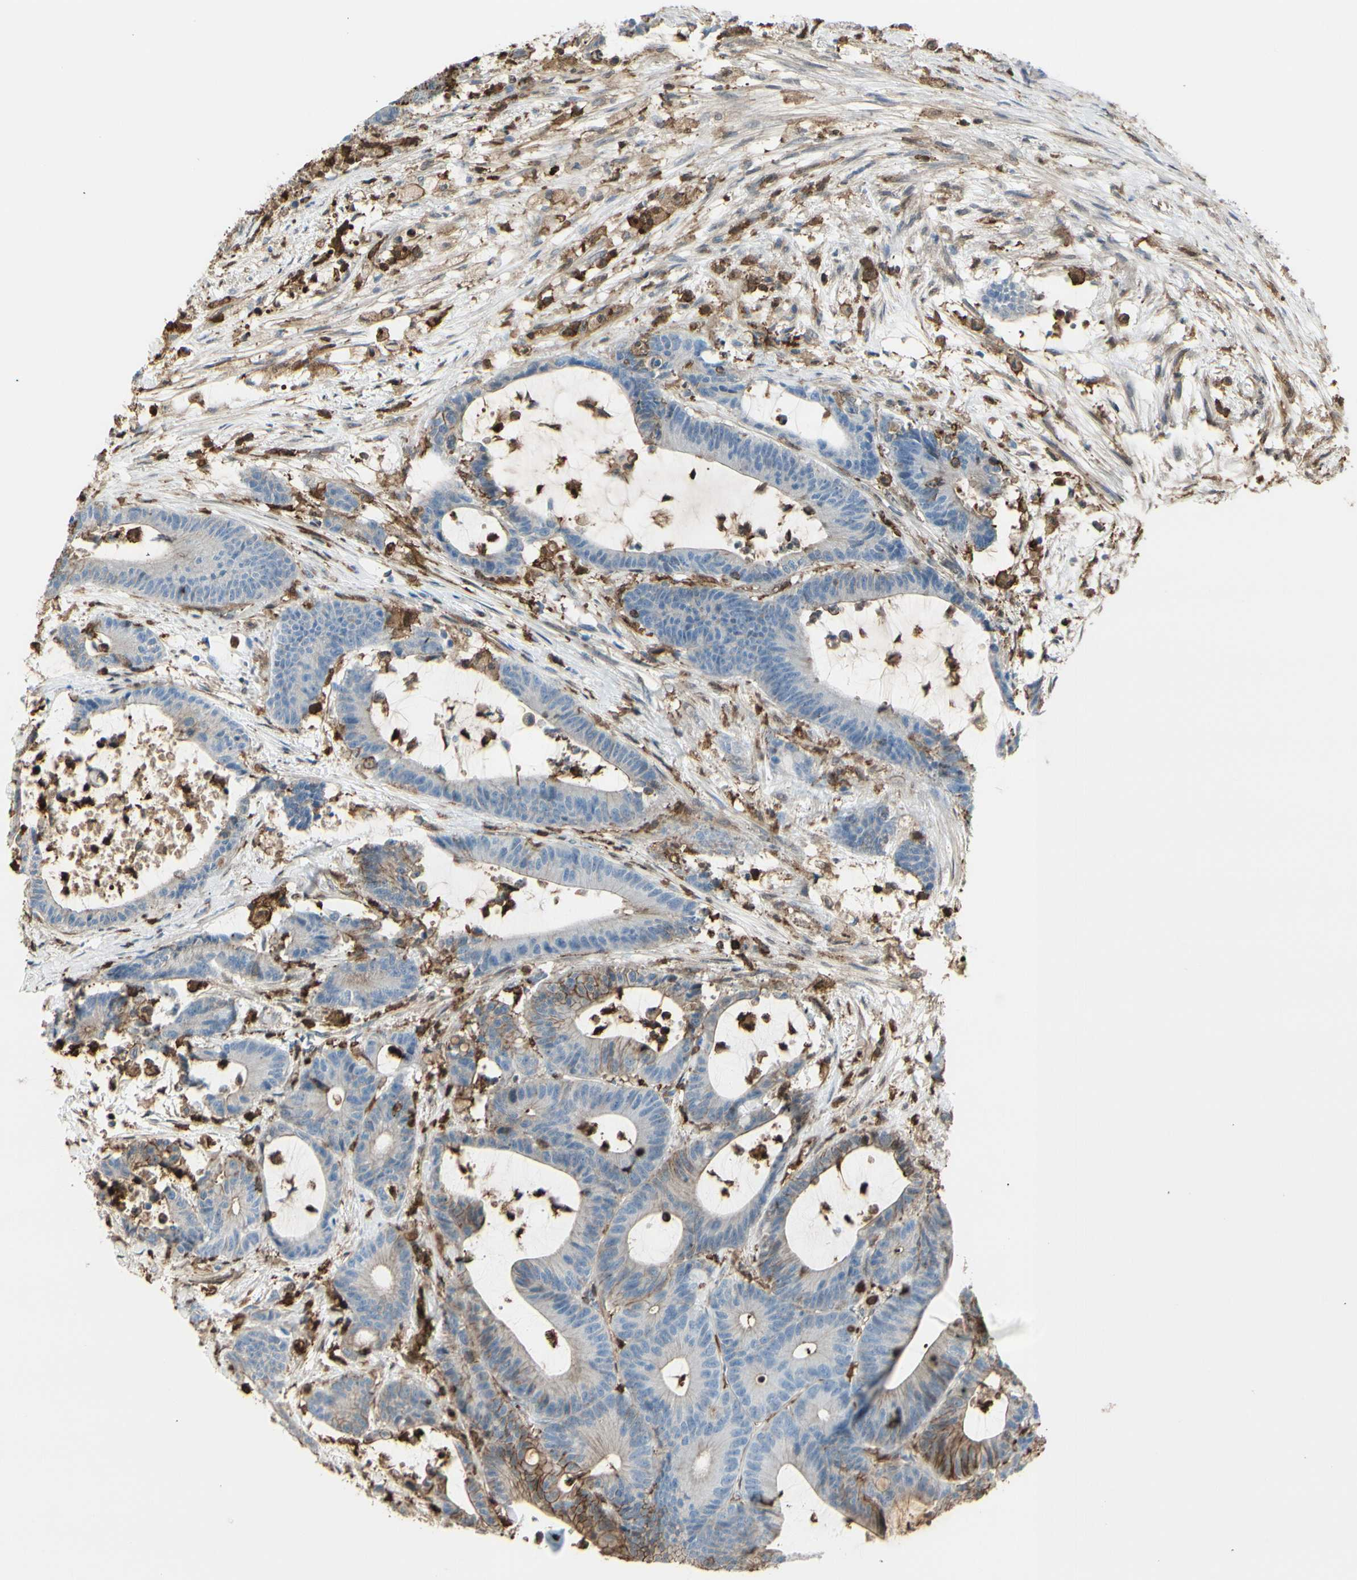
{"staining": {"intensity": "weak", "quantity": "<25%", "location": "cytoplasmic/membranous"}, "tissue": "colorectal cancer", "cell_type": "Tumor cells", "image_type": "cancer", "snomed": [{"axis": "morphology", "description": "Adenocarcinoma, NOS"}, {"axis": "topography", "description": "Colon"}], "caption": "Immunohistochemistry micrograph of neoplastic tissue: human colorectal adenocarcinoma stained with DAB (3,3'-diaminobenzidine) shows no significant protein staining in tumor cells.", "gene": "GSN", "patient": {"sex": "female", "age": 84}}